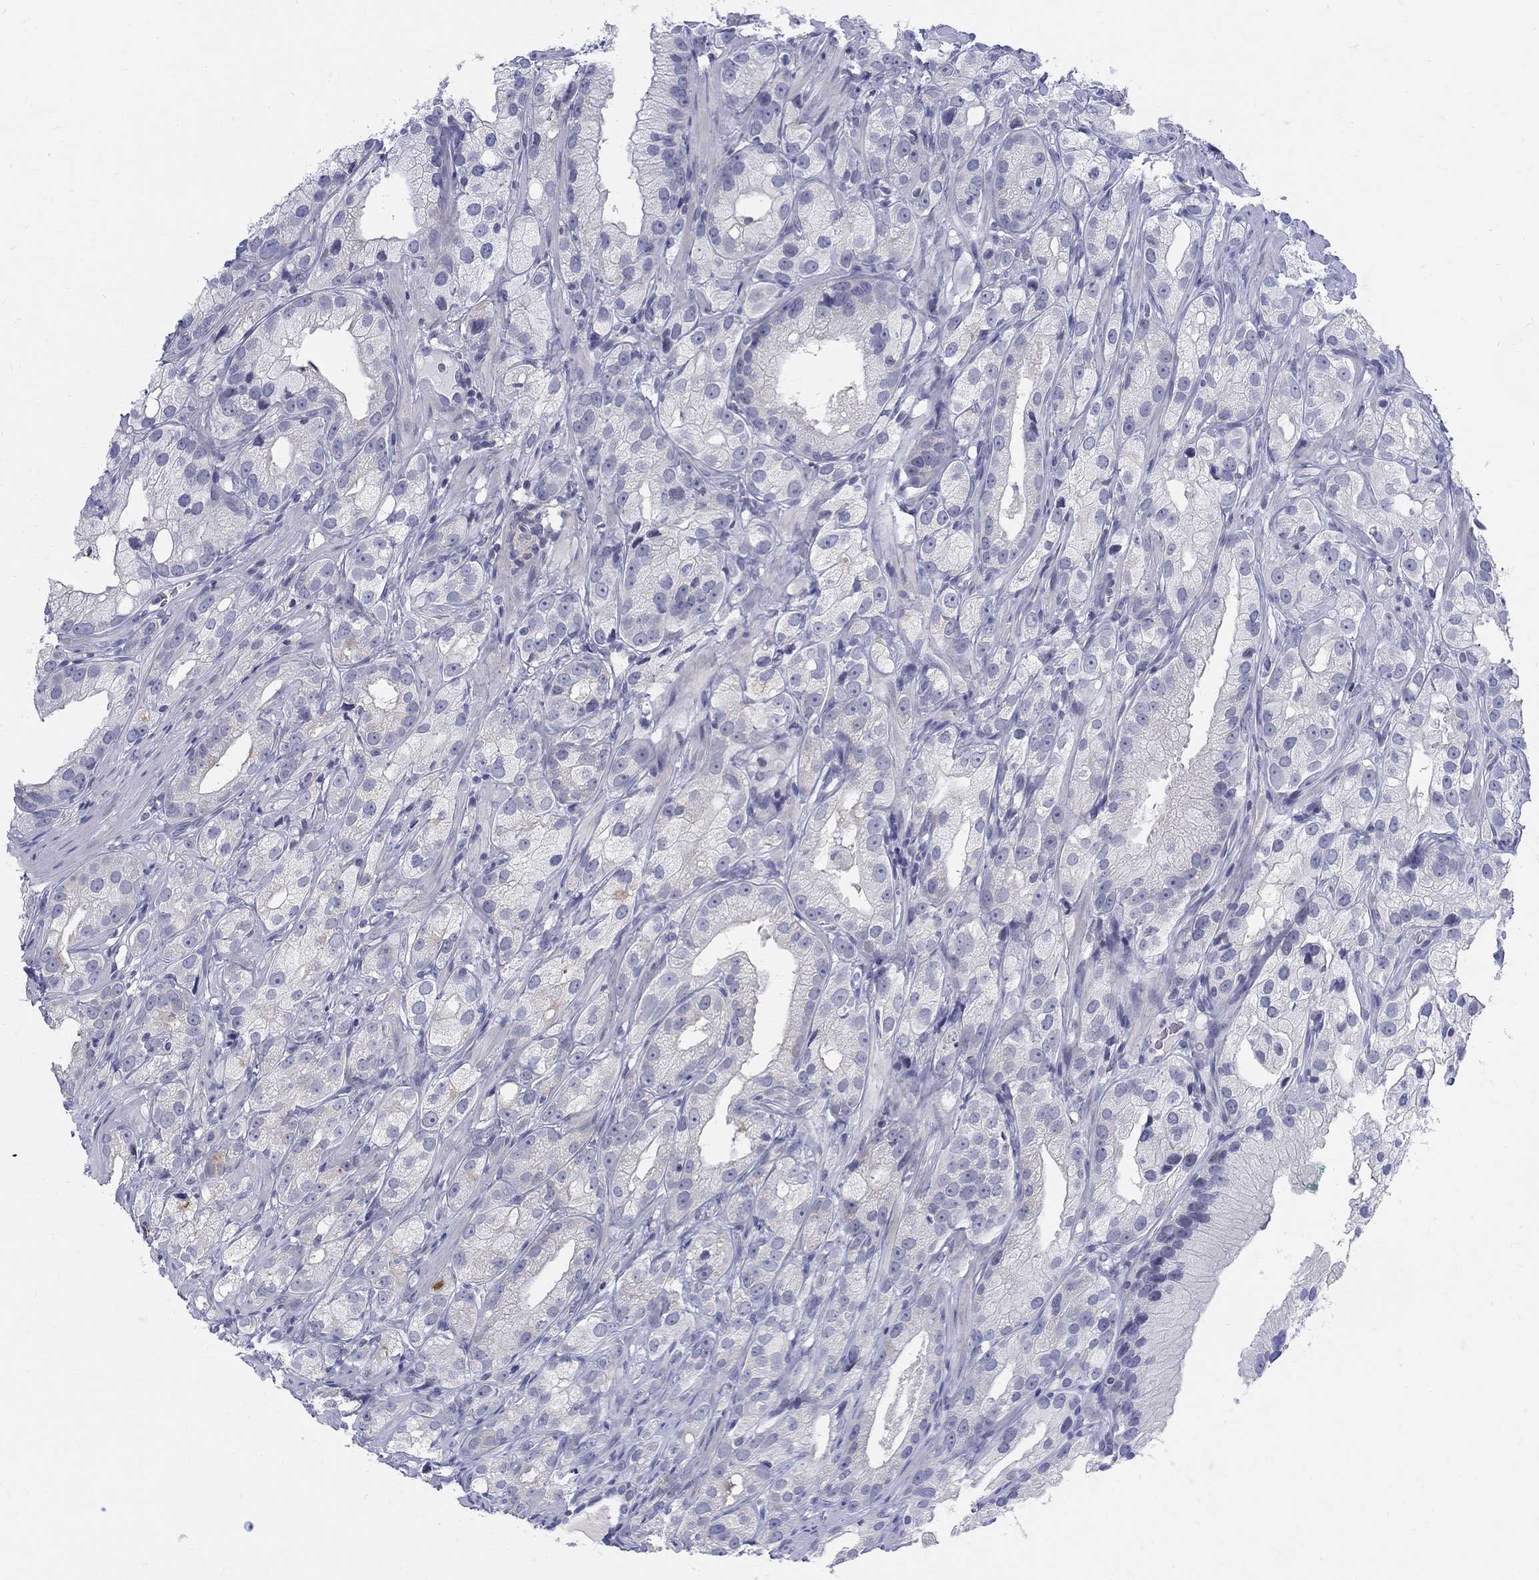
{"staining": {"intensity": "negative", "quantity": "none", "location": "none"}, "tissue": "prostate cancer", "cell_type": "Tumor cells", "image_type": "cancer", "snomed": [{"axis": "morphology", "description": "Adenocarcinoma, High grade"}, {"axis": "topography", "description": "Prostate and seminal vesicle, NOS"}], "caption": "DAB (3,3'-diaminobenzidine) immunohistochemical staining of human prostate cancer exhibits no significant positivity in tumor cells.", "gene": "MAGEB6", "patient": {"sex": "male", "age": 62}}